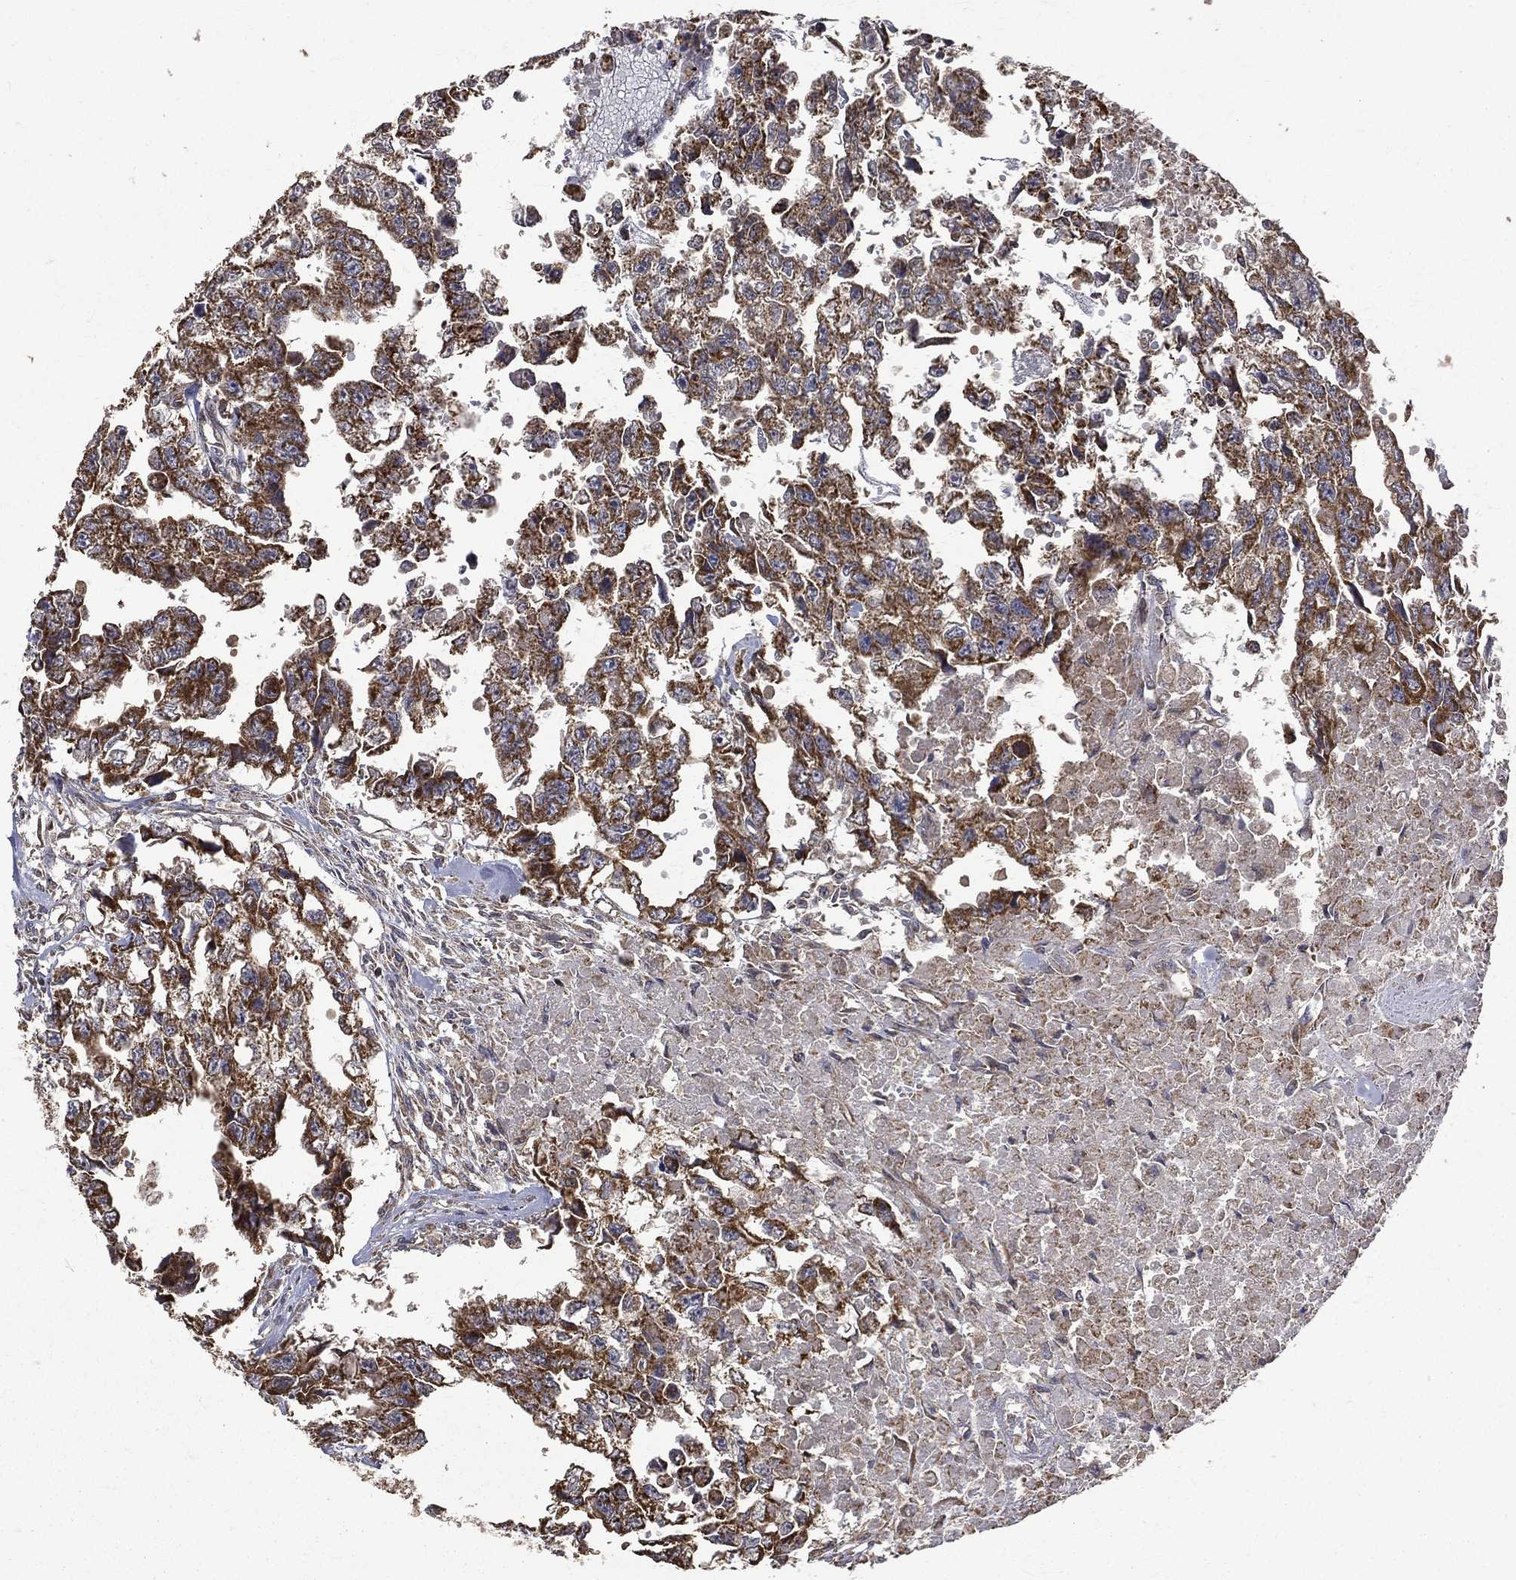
{"staining": {"intensity": "moderate", "quantity": ">75%", "location": "cytoplasmic/membranous"}, "tissue": "testis cancer", "cell_type": "Tumor cells", "image_type": "cancer", "snomed": [{"axis": "morphology", "description": "Carcinoma, Embryonal, NOS"}, {"axis": "morphology", "description": "Teratoma, malignant, NOS"}, {"axis": "topography", "description": "Testis"}], "caption": "Testis cancer (teratoma (malignant)) stained for a protein (brown) exhibits moderate cytoplasmic/membranous positive expression in about >75% of tumor cells.", "gene": "RPGR", "patient": {"sex": "male", "age": 44}}